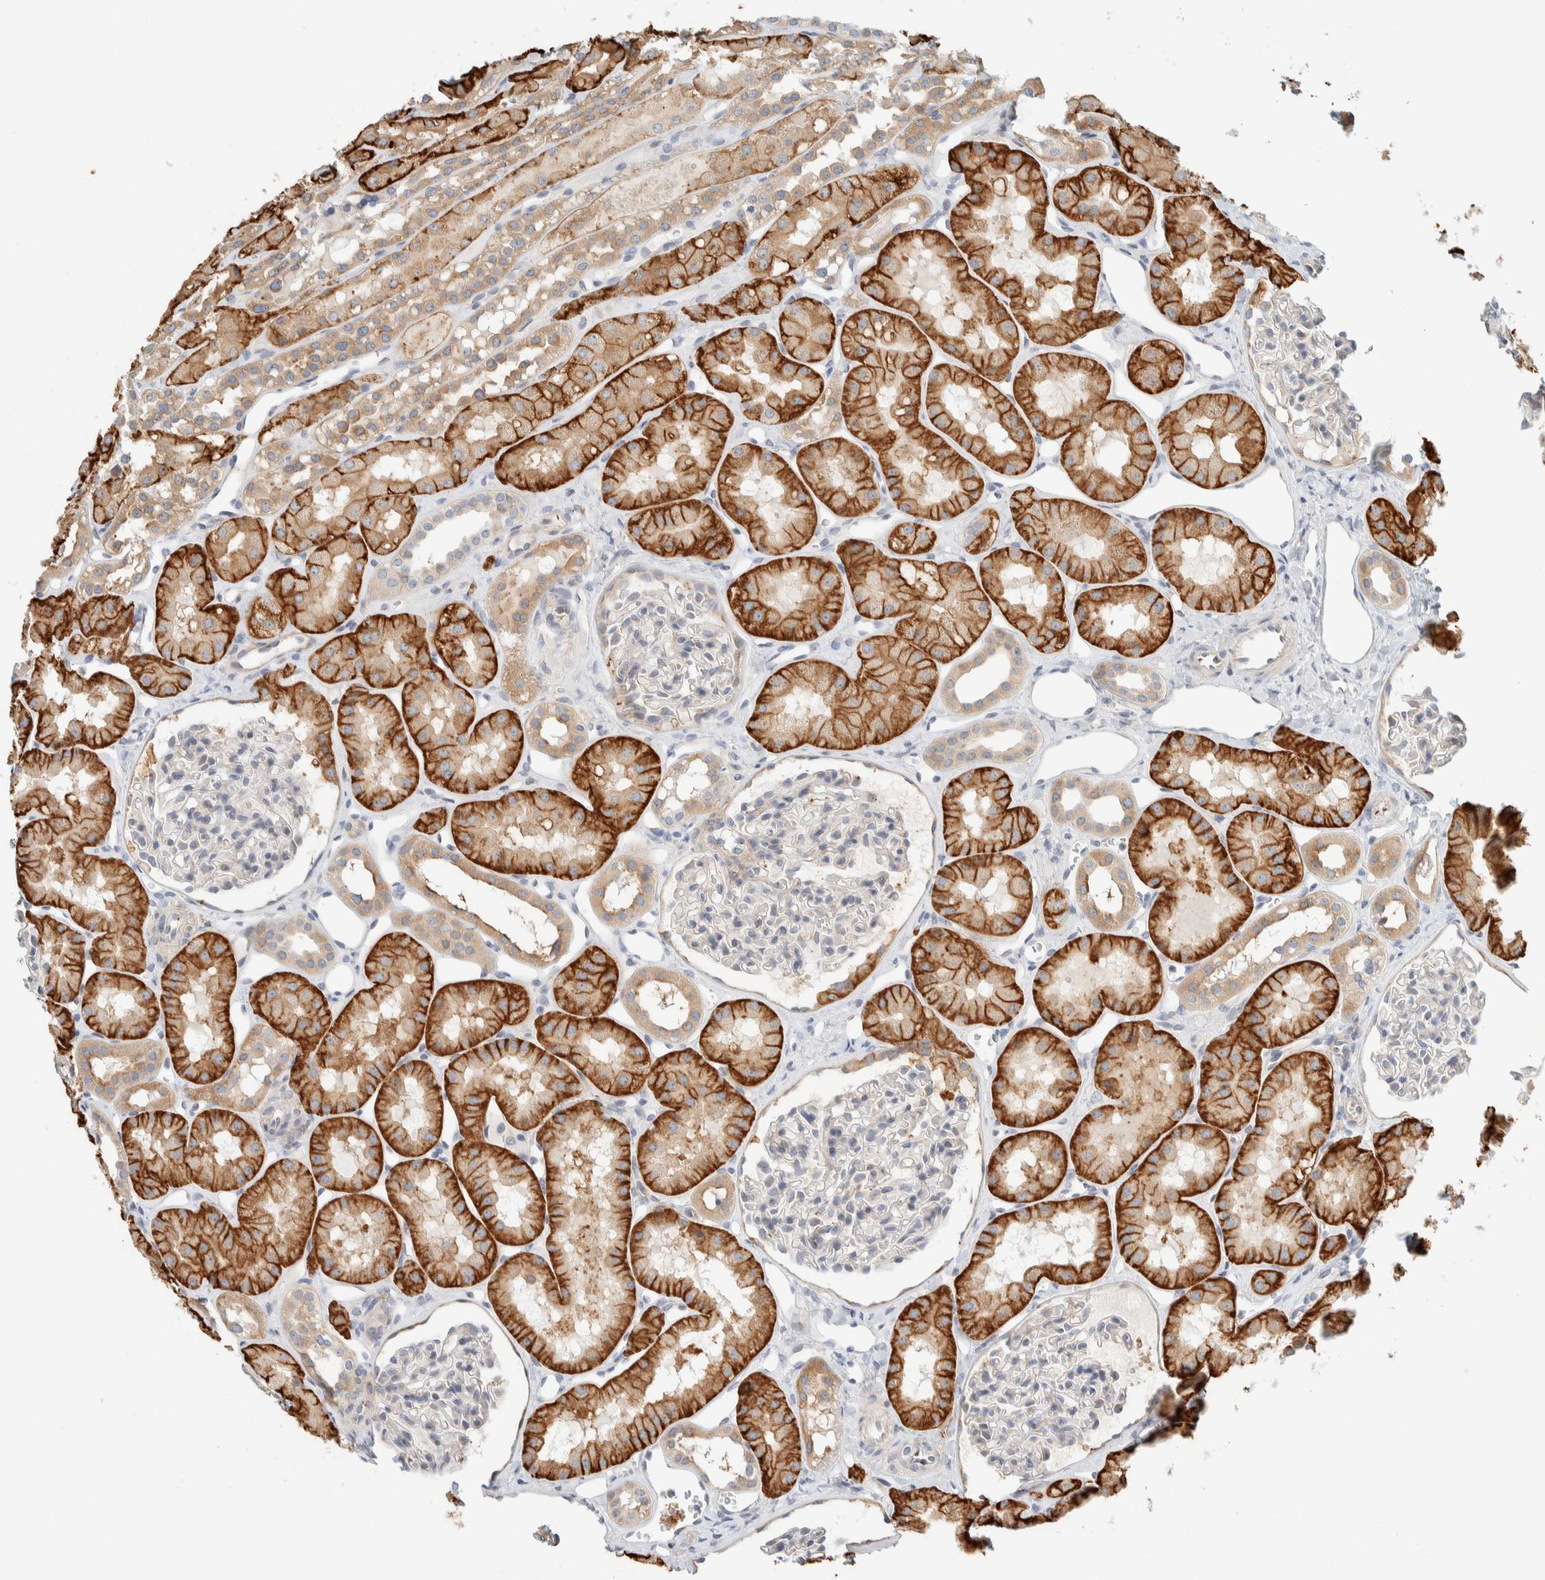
{"staining": {"intensity": "moderate", "quantity": "<25%", "location": "cytoplasmic/membranous"}, "tissue": "kidney", "cell_type": "Cells in glomeruli", "image_type": "normal", "snomed": [{"axis": "morphology", "description": "Normal tissue, NOS"}, {"axis": "topography", "description": "Kidney"}], "caption": "High-magnification brightfield microscopy of unremarkable kidney stained with DAB (brown) and counterstained with hematoxylin (blue). cells in glomeruli exhibit moderate cytoplasmic/membranous positivity is seen in about<25% of cells.", "gene": "TMEM184B", "patient": {"sex": "male", "age": 16}}